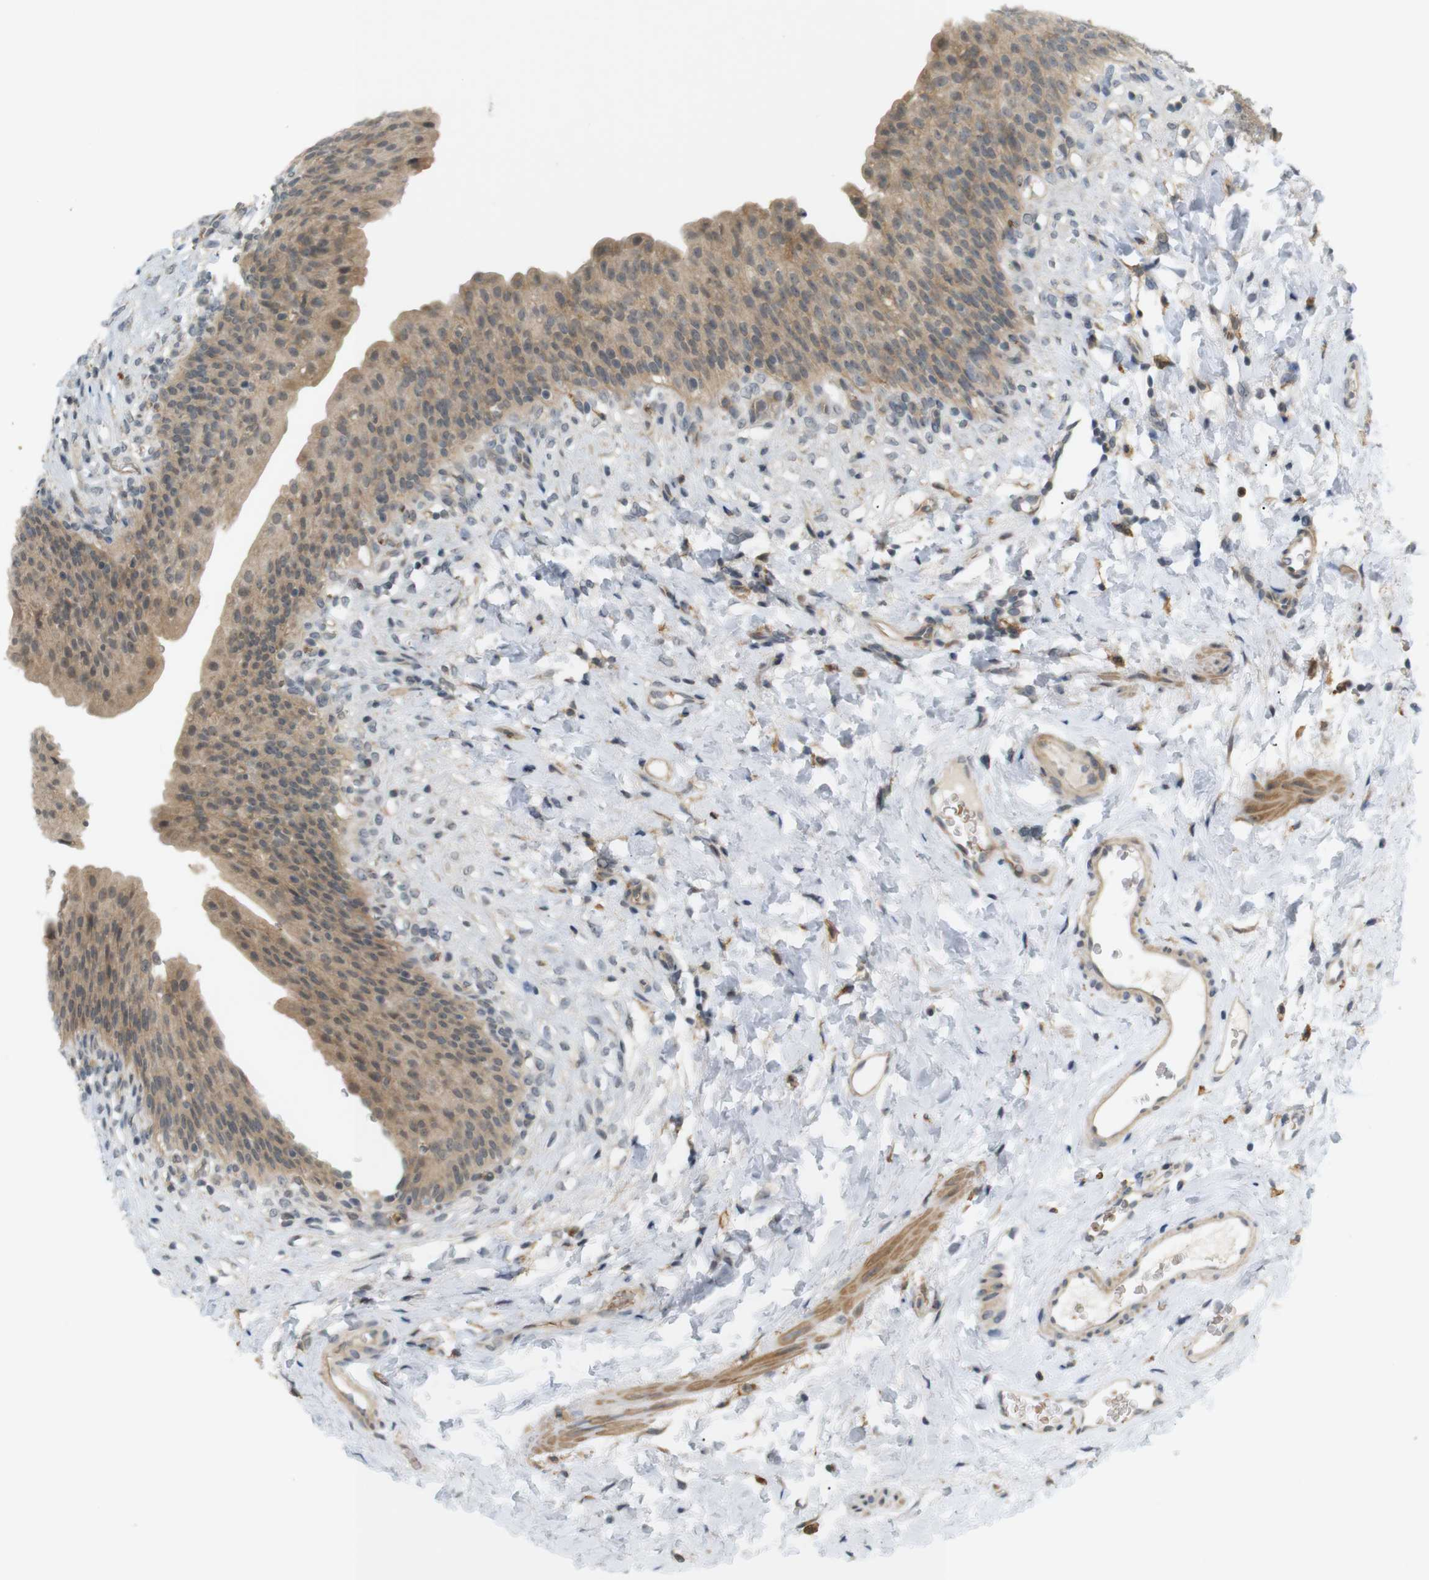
{"staining": {"intensity": "weak", "quantity": ">75%", "location": "cytoplasmic/membranous"}, "tissue": "urinary bladder", "cell_type": "Urothelial cells", "image_type": "normal", "snomed": [{"axis": "morphology", "description": "Normal tissue, NOS"}, {"axis": "topography", "description": "Urinary bladder"}], "caption": "Brown immunohistochemical staining in normal human urinary bladder displays weak cytoplasmic/membranous expression in about >75% of urothelial cells.", "gene": "SOCS6", "patient": {"sex": "male", "age": 48}}